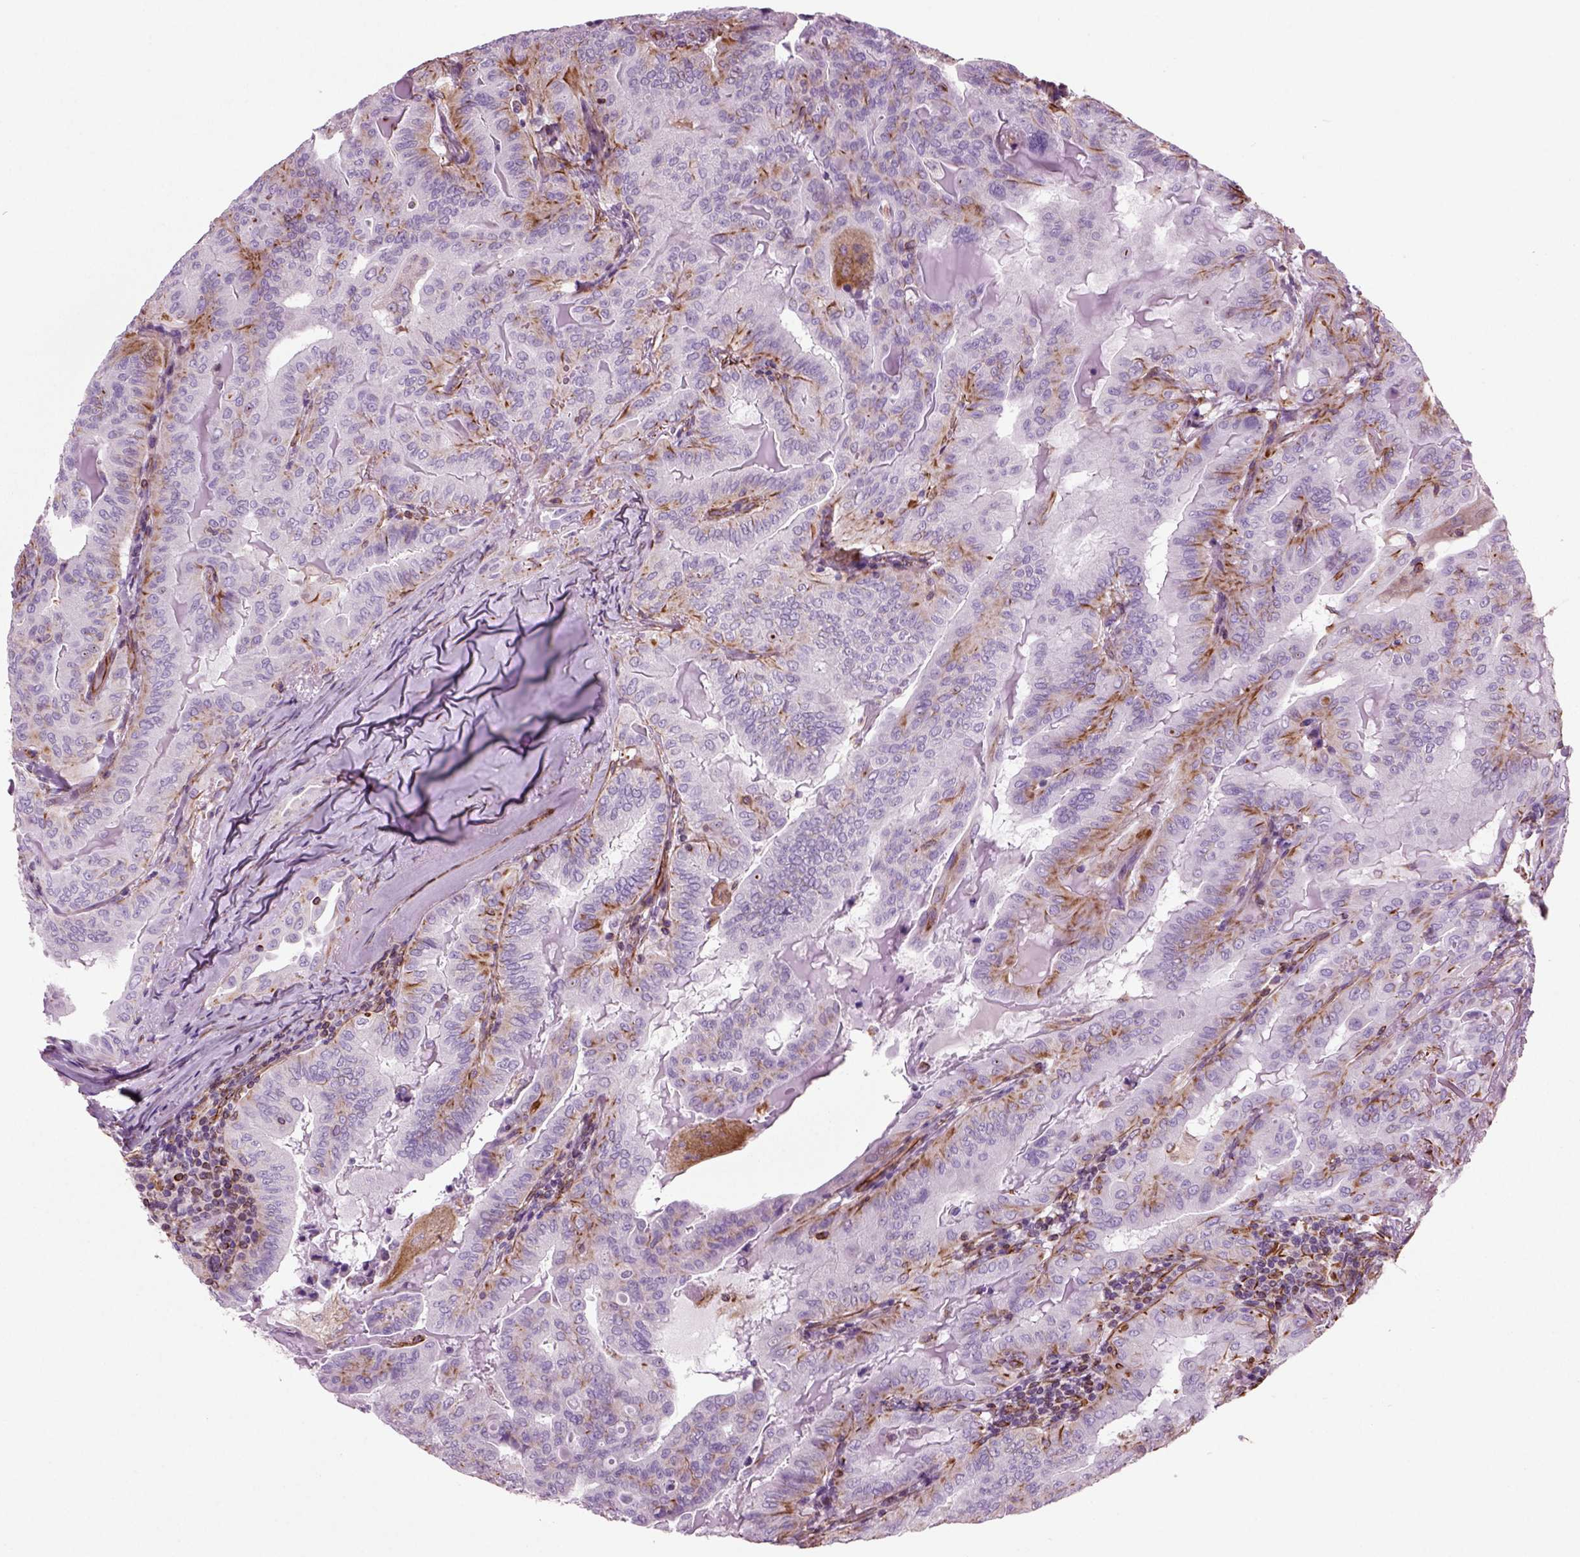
{"staining": {"intensity": "strong", "quantity": "<25%", "location": "cytoplasmic/membranous"}, "tissue": "thyroid cancer", "cell_type": "Tumor cells", "image_type": "cancer", "snomed": [{"axis": "morphology", "description": "Papillary adenocarcinoma, NOS"}, {"axis": "topography", "description": "Thyroid gland"}], "caption": "Tumor cells reveal strong cytoplasmic/membranous expression in approximately <25% of cells in thyroid cancer.", "gene": "ACER3", "patient": {"sex": "female", "age": 68}}